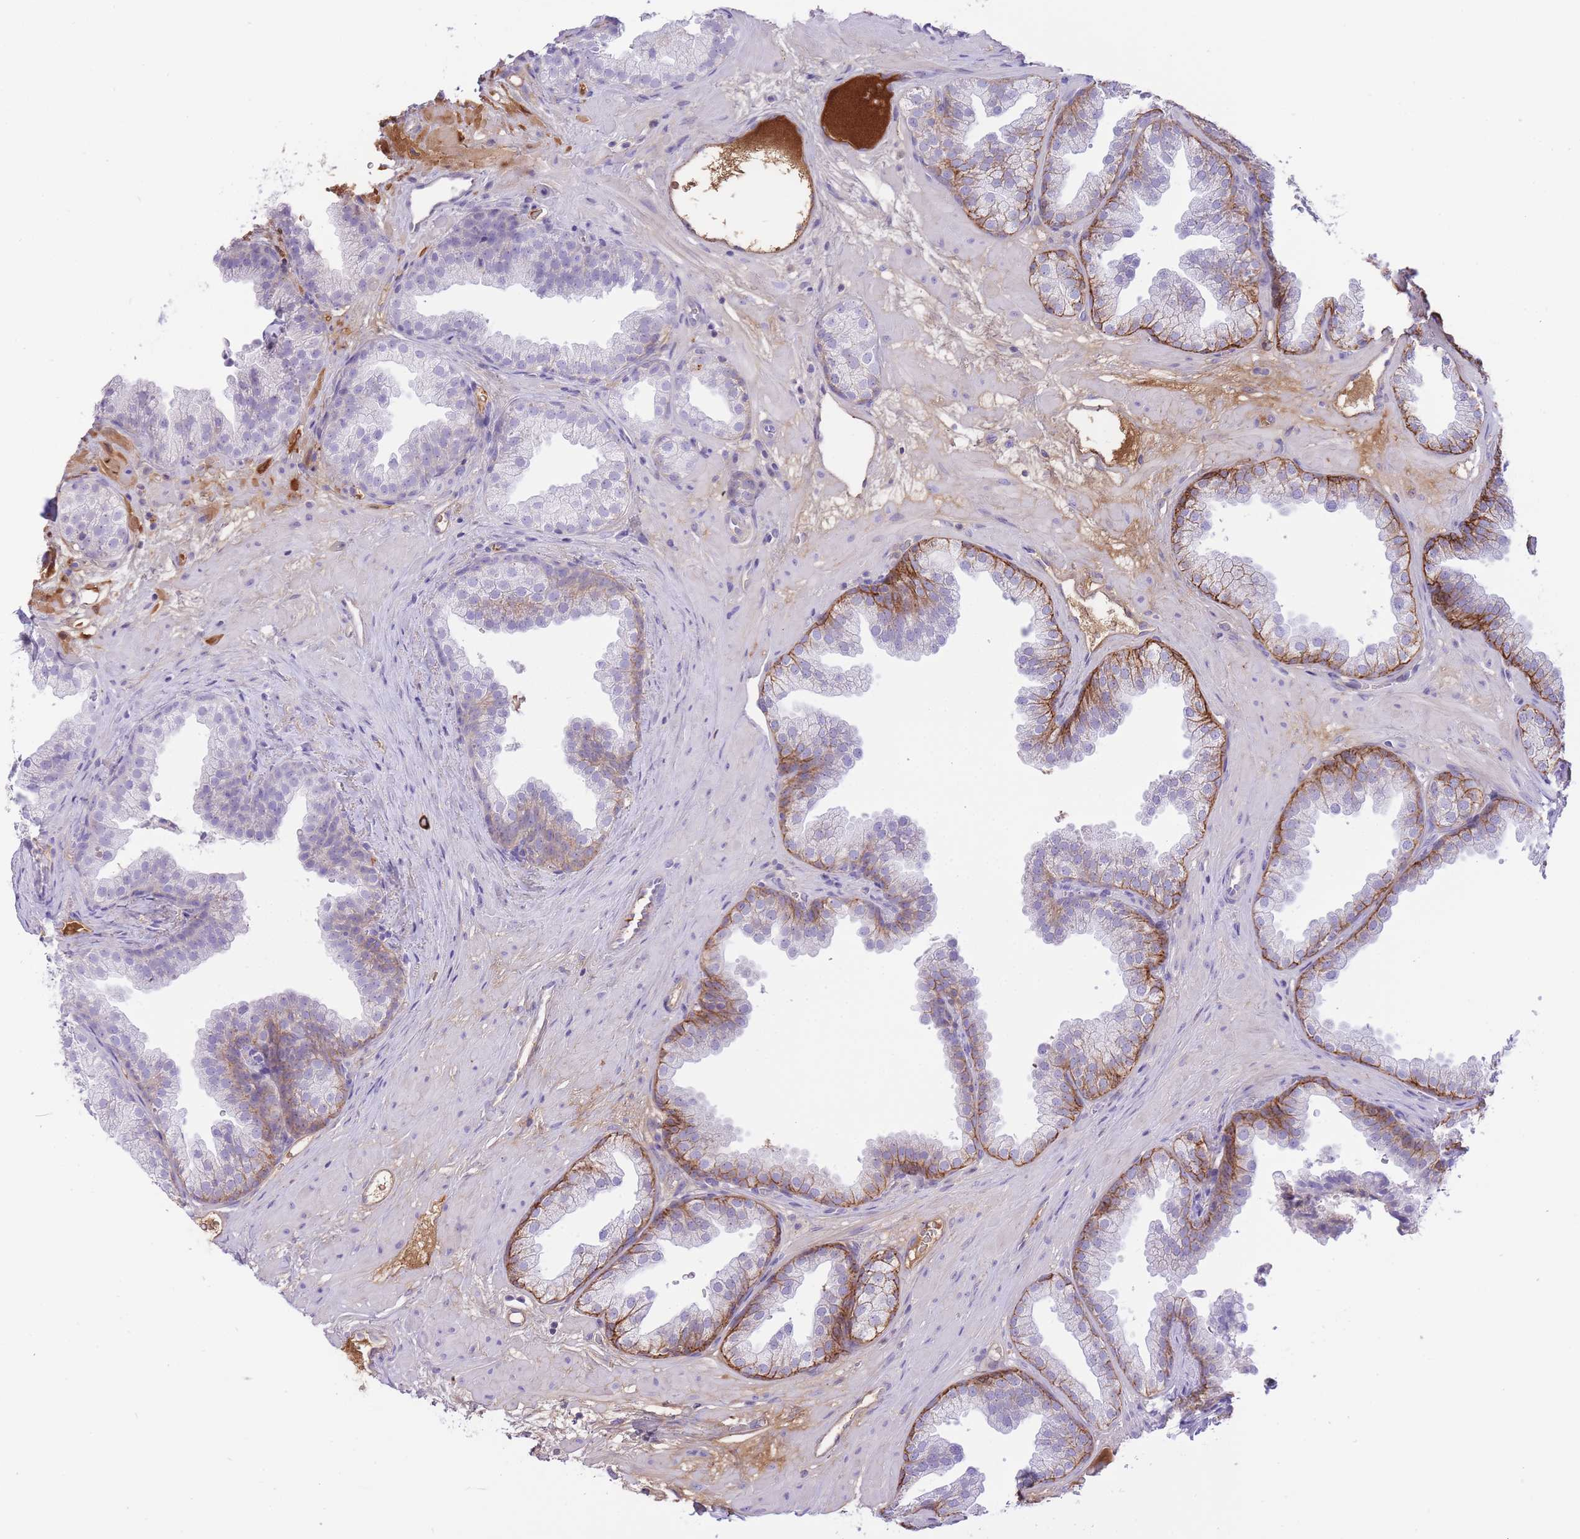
{"staining": {"intensity": "strong", "quantity": "25%-75%", "location": "cytoplasmic/membranous,nuclear"}, "tissue": "prostate", "cell_type": "Glandular cells", "image_type": "normal", "snomed": [{"axis": "morphology", "description": "Normal tissue, NOS"}, {"axis": "topography", "description": "Prostate"}], "caption": "The histopathology image reveals staining of unremarkable prostate, revealing strong cytoplasmic/membranous,nuclear protein positivity (brown color) within glandular cells.", "gene": "HRG", "patient": {"sex": "male", "age": 37}}